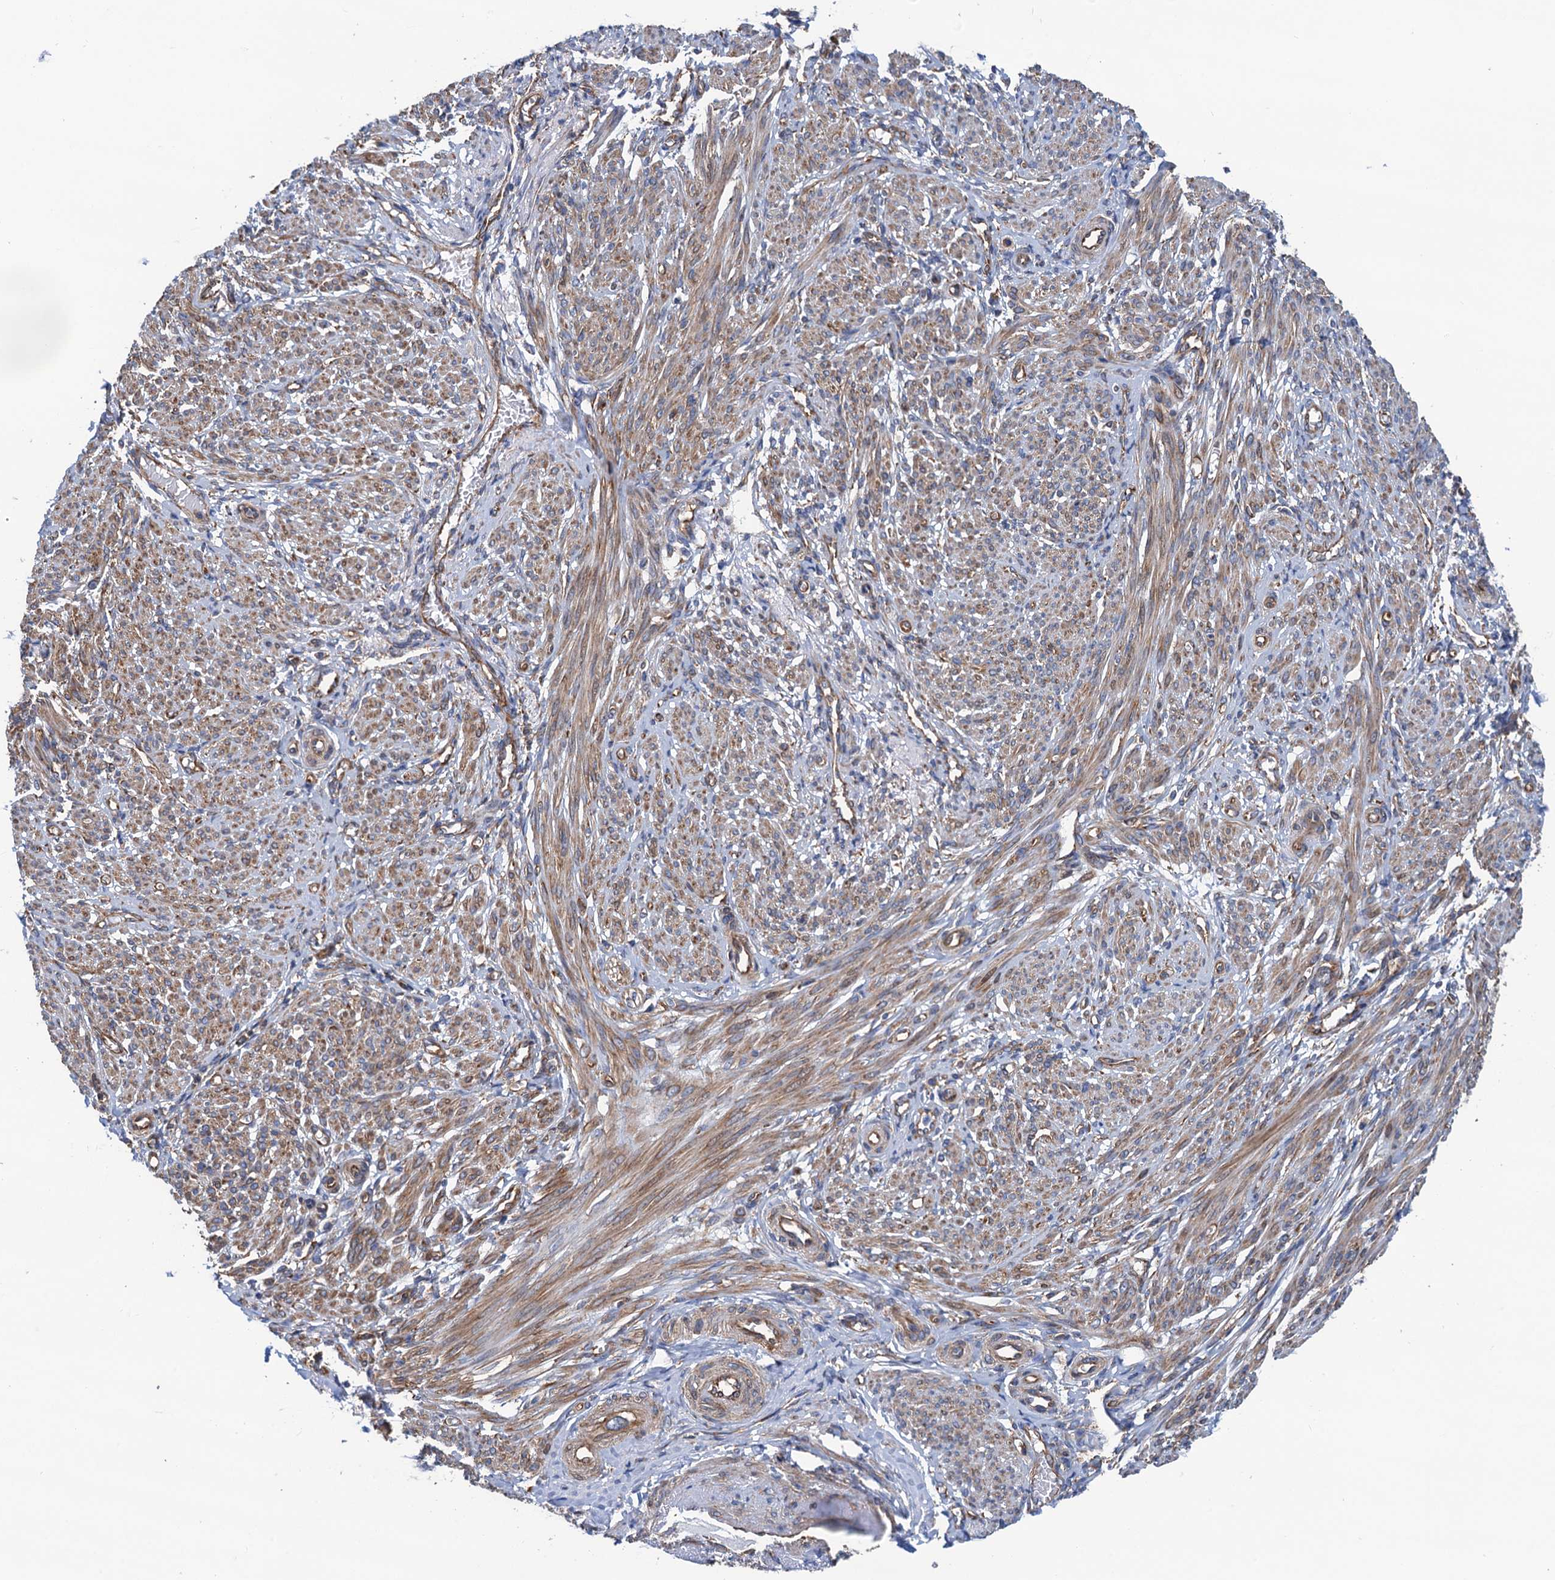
{"staining": {"intensity": "moderate", "quantity": "25%-75%", "location": "cytoplasmic/membranous"}, "tissue": "smooth muscle", "cell_type": "Smooth muscle cells", "image_type": "normal", "snomed": [{"axis": "morphology", "description": "Normal tissue, NOS"}, {"axis": "topography", "description": "Smooth muscle"}], "caption": "The histopathology image displays immunohistochemical staining of normal smooth muscle. There is moderate cytoplasmic/membranous expression is seen in about 25%-75% of smooth muscle cells.", "gene": "SLC12A7", "patient": {"sex": "female", "age": 39}}